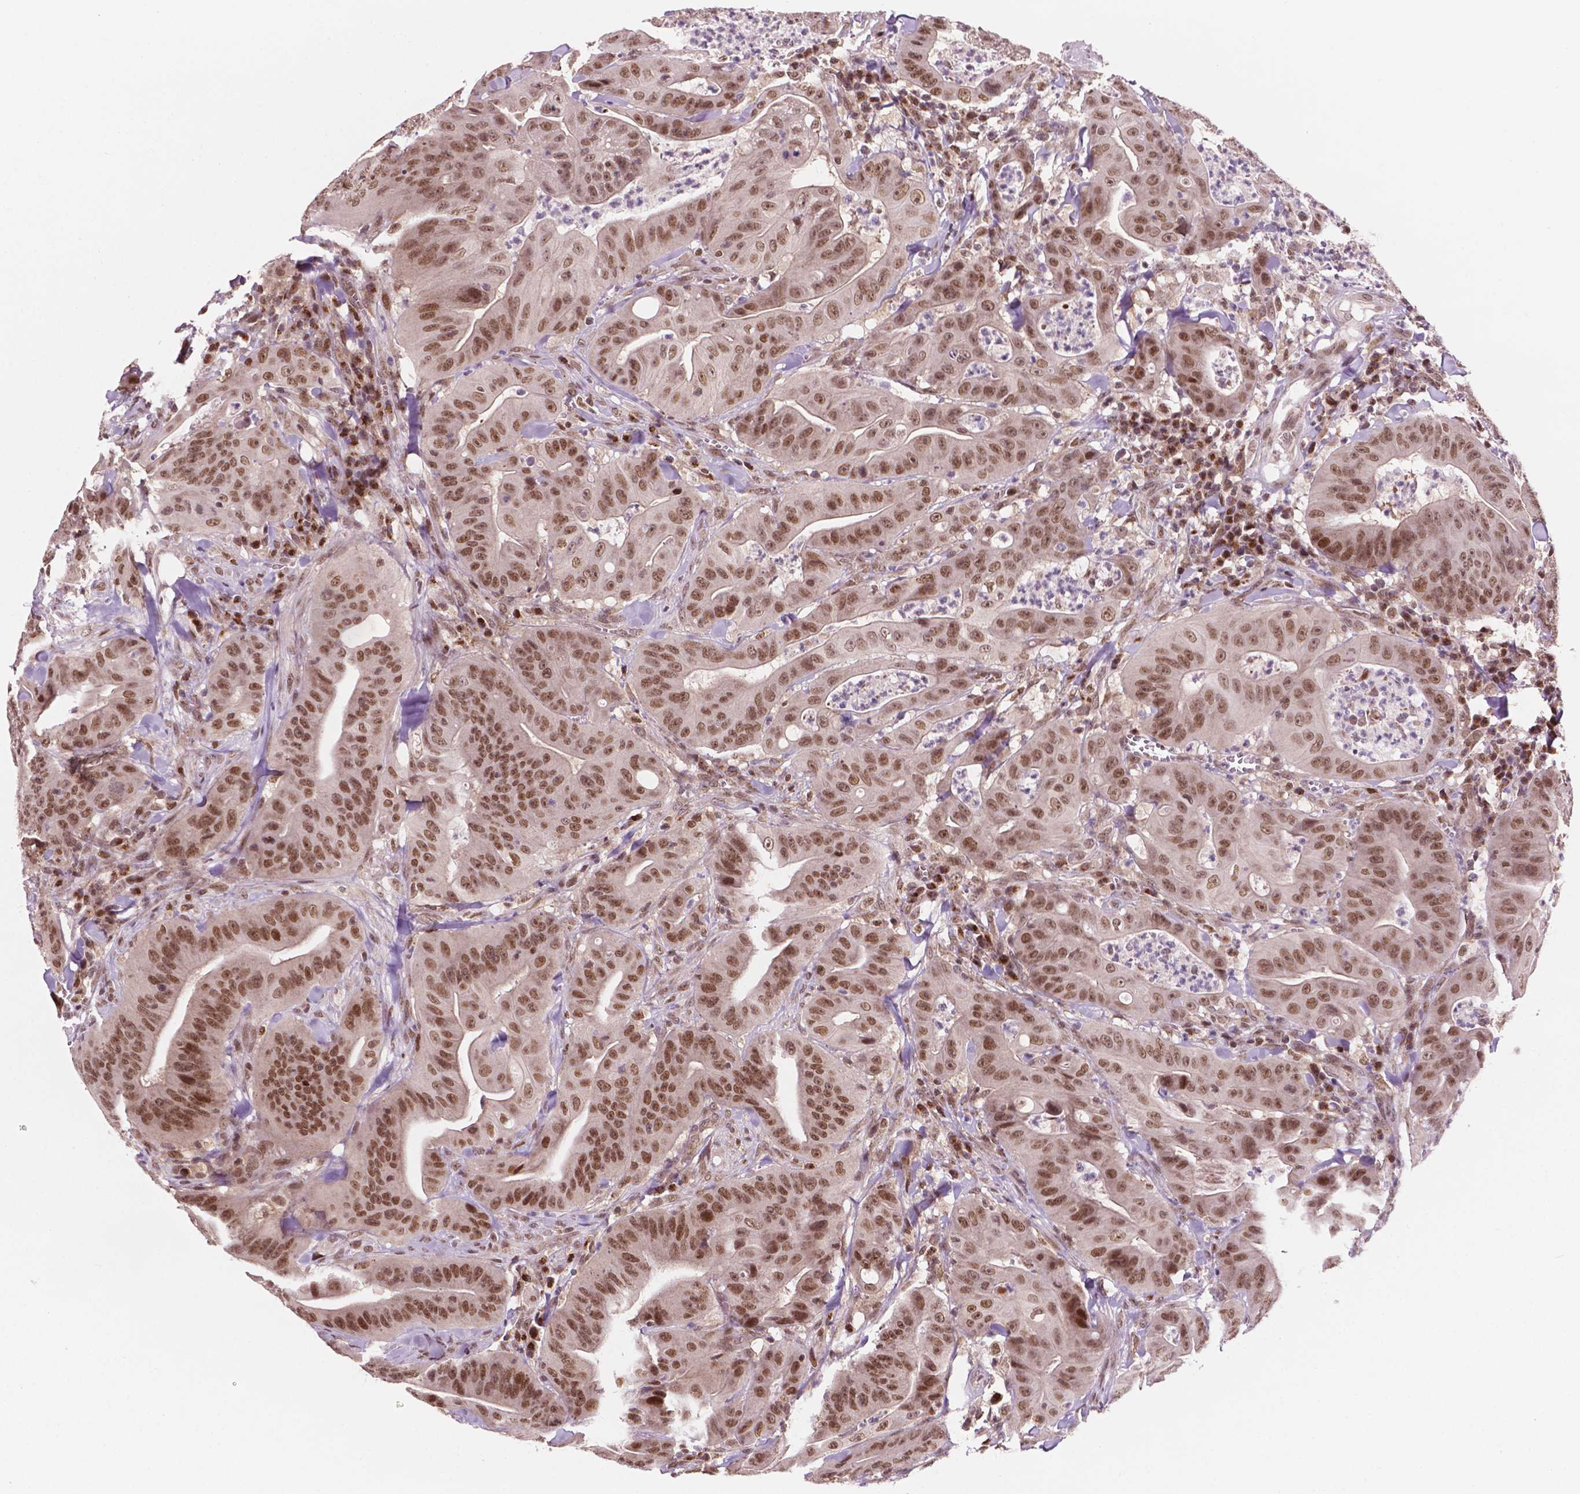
{"staining": {"intensity": "moderate", "quantity": ">75%", "location": "nuclear"}, "tissue": "colorectal cancer", "cell_type": "Tumor cells", "image_type": "cancer", "snomed": [{"axis": "morphology", "description": "Adenocarcinoma, NOS"}, {"axis": "topography", "description": "Colon"}], "caption": "Protein expression analysis of human colorectal cancer (adenocarcinoma) reveals moderate nuclear staining in about >75% of tumor cells. The staining was performed using DAB, with brown indicating positive protein expression. Nuclei are stained blue with hematoxylin.", "gene": "PER2", "patient": {"sex": "male", "age": 33}}